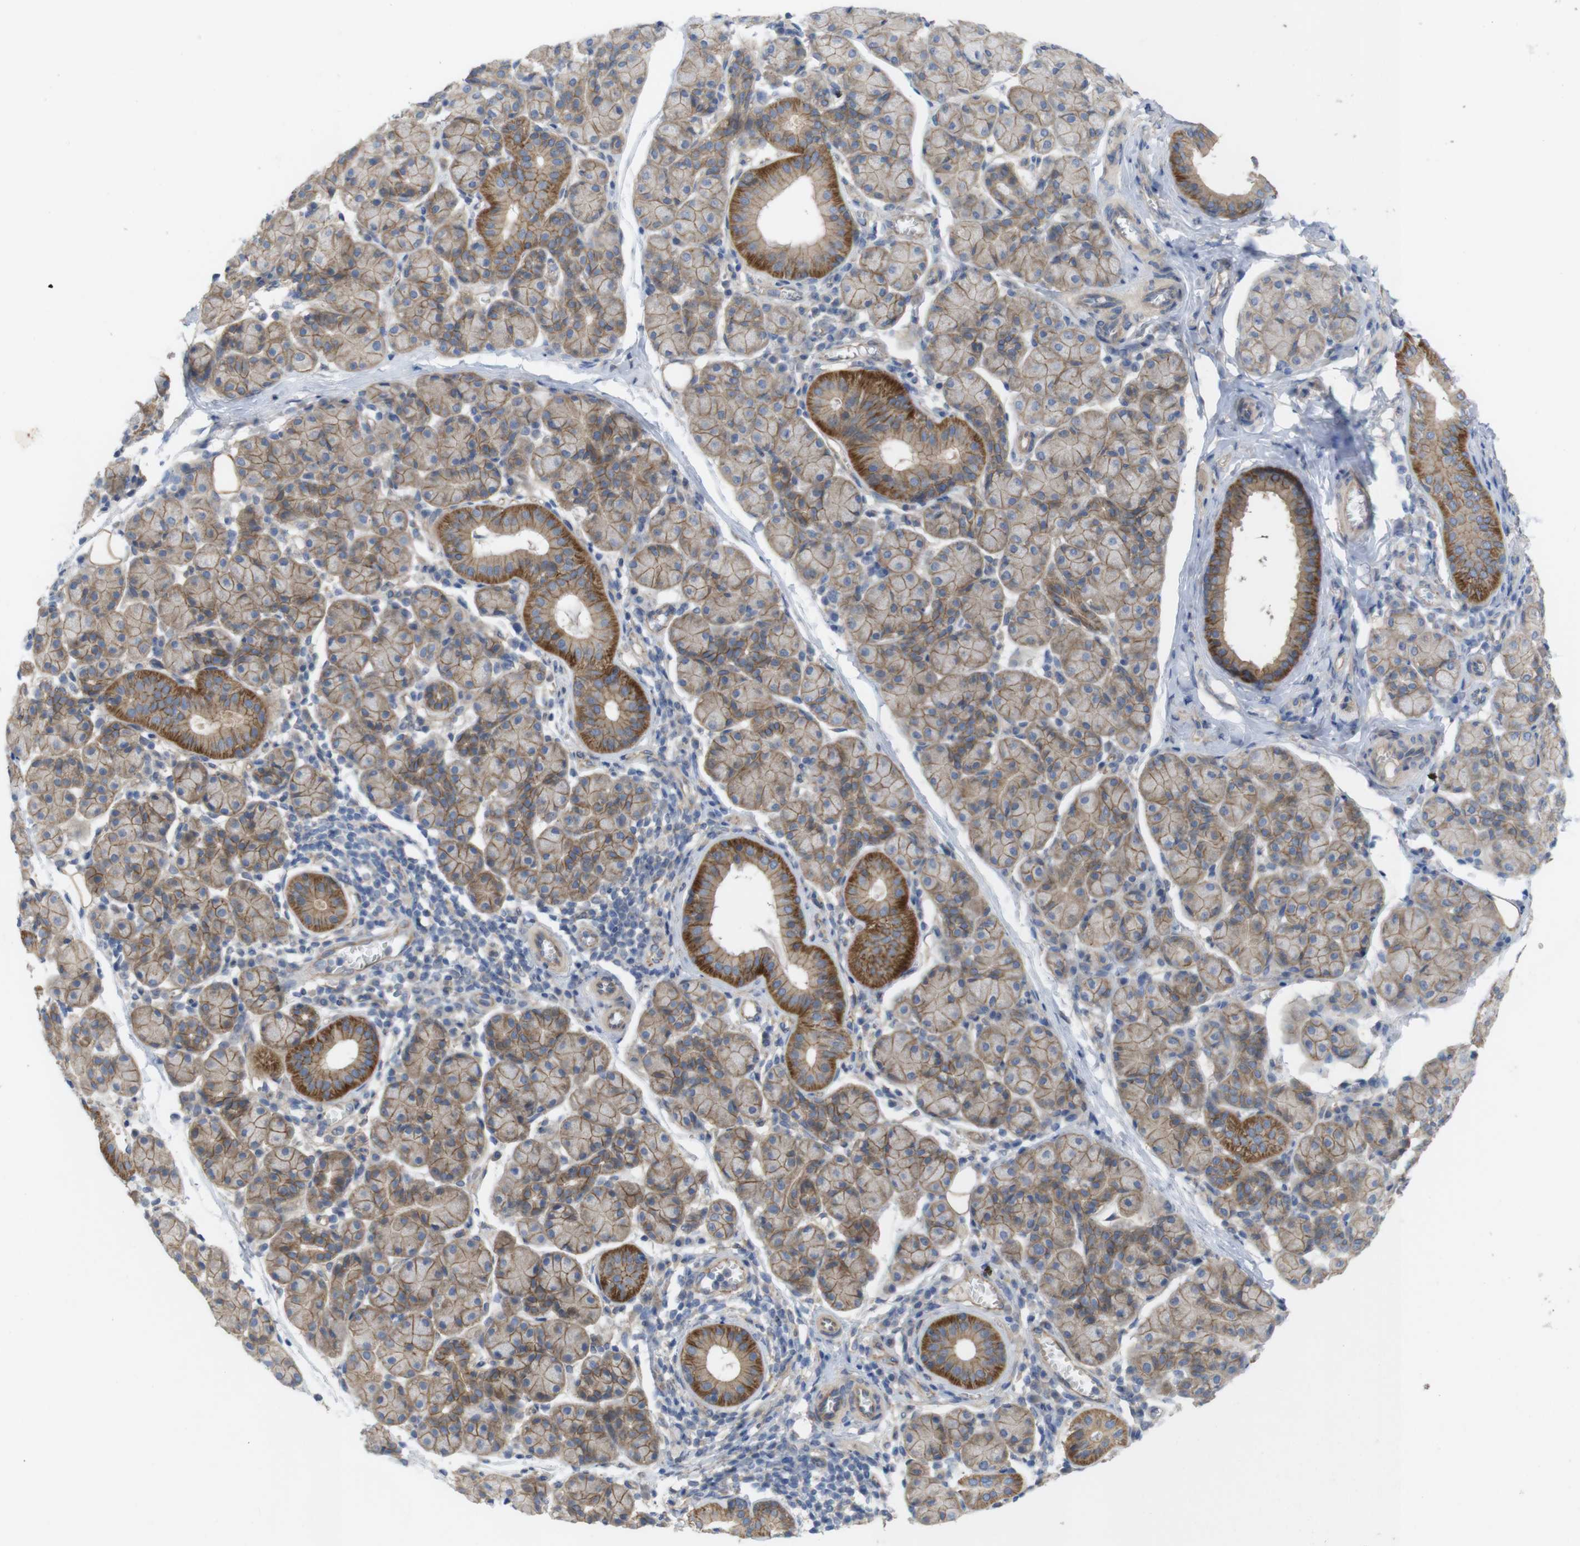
{"staining": {"intensity": "moderate", "quantity": "25%-75%", "location": "cytoplasmic/membranous"}, "tissue": "salivary gland", "cell_type": "Glandular cells", "image_type": "normal", "snomed": [{"axis": "morphology", "description": "Normal tissue, NOS"}, {"axis": "morphology", "description": "Inflammation, NOS"}, {"axis": "topography", "description": "Lymph node"}, {"axis": "topography", "description": "Salivary gland"}], "caption": "Glandular cells display medium levels of moderate cytoplasmic/membranous expression in approximately 25%-75% of cells in benign salivary gland. (Brightfield microscopy of DAB IHC at high magnification).", "gene": "KIDINS220", "patient": {"sex": "male", "age": 3}}